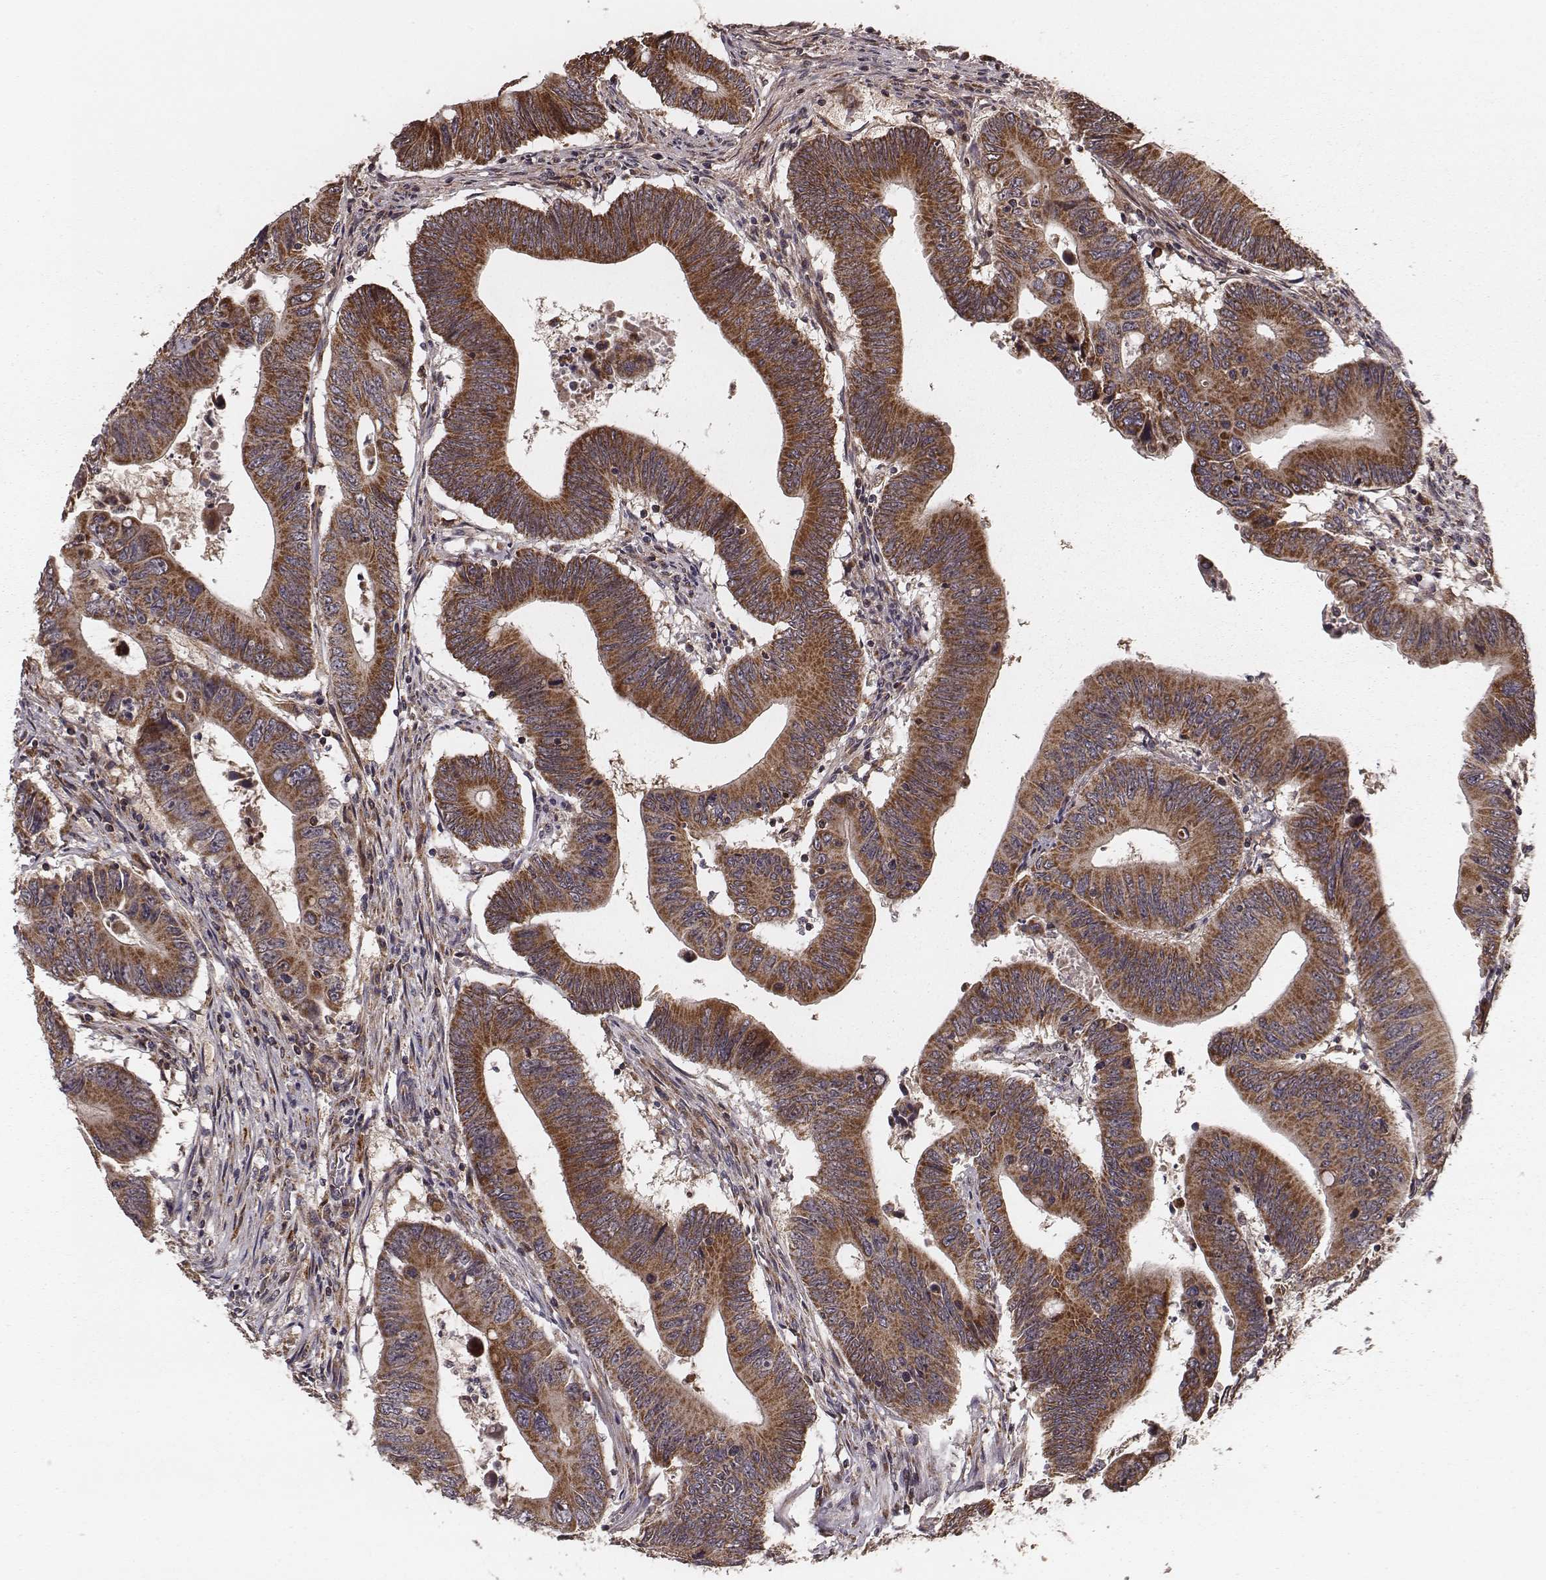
{"staining": {"intensity": "strong", "quantity": ">75%", "location": "cytoplasmic/membranous"}, "tissue": "colorectal cancer", "cell_type": "Tumor cells", "image_type": "cancer", "snomed": [{"axis": "morphology", "description": "Adenocarcinoma, NOS"}, {"axis": "topography", "description": "Colon"}], "caption": "Protein staining by immunohistochemistry displays strong cytoplasmic/membranous staining in approximately >75% of tumor cells in adenocarcinoma (colorectal).", "gene": "ZDHHC21", "patient": {"sex": "female", "age": 90}}